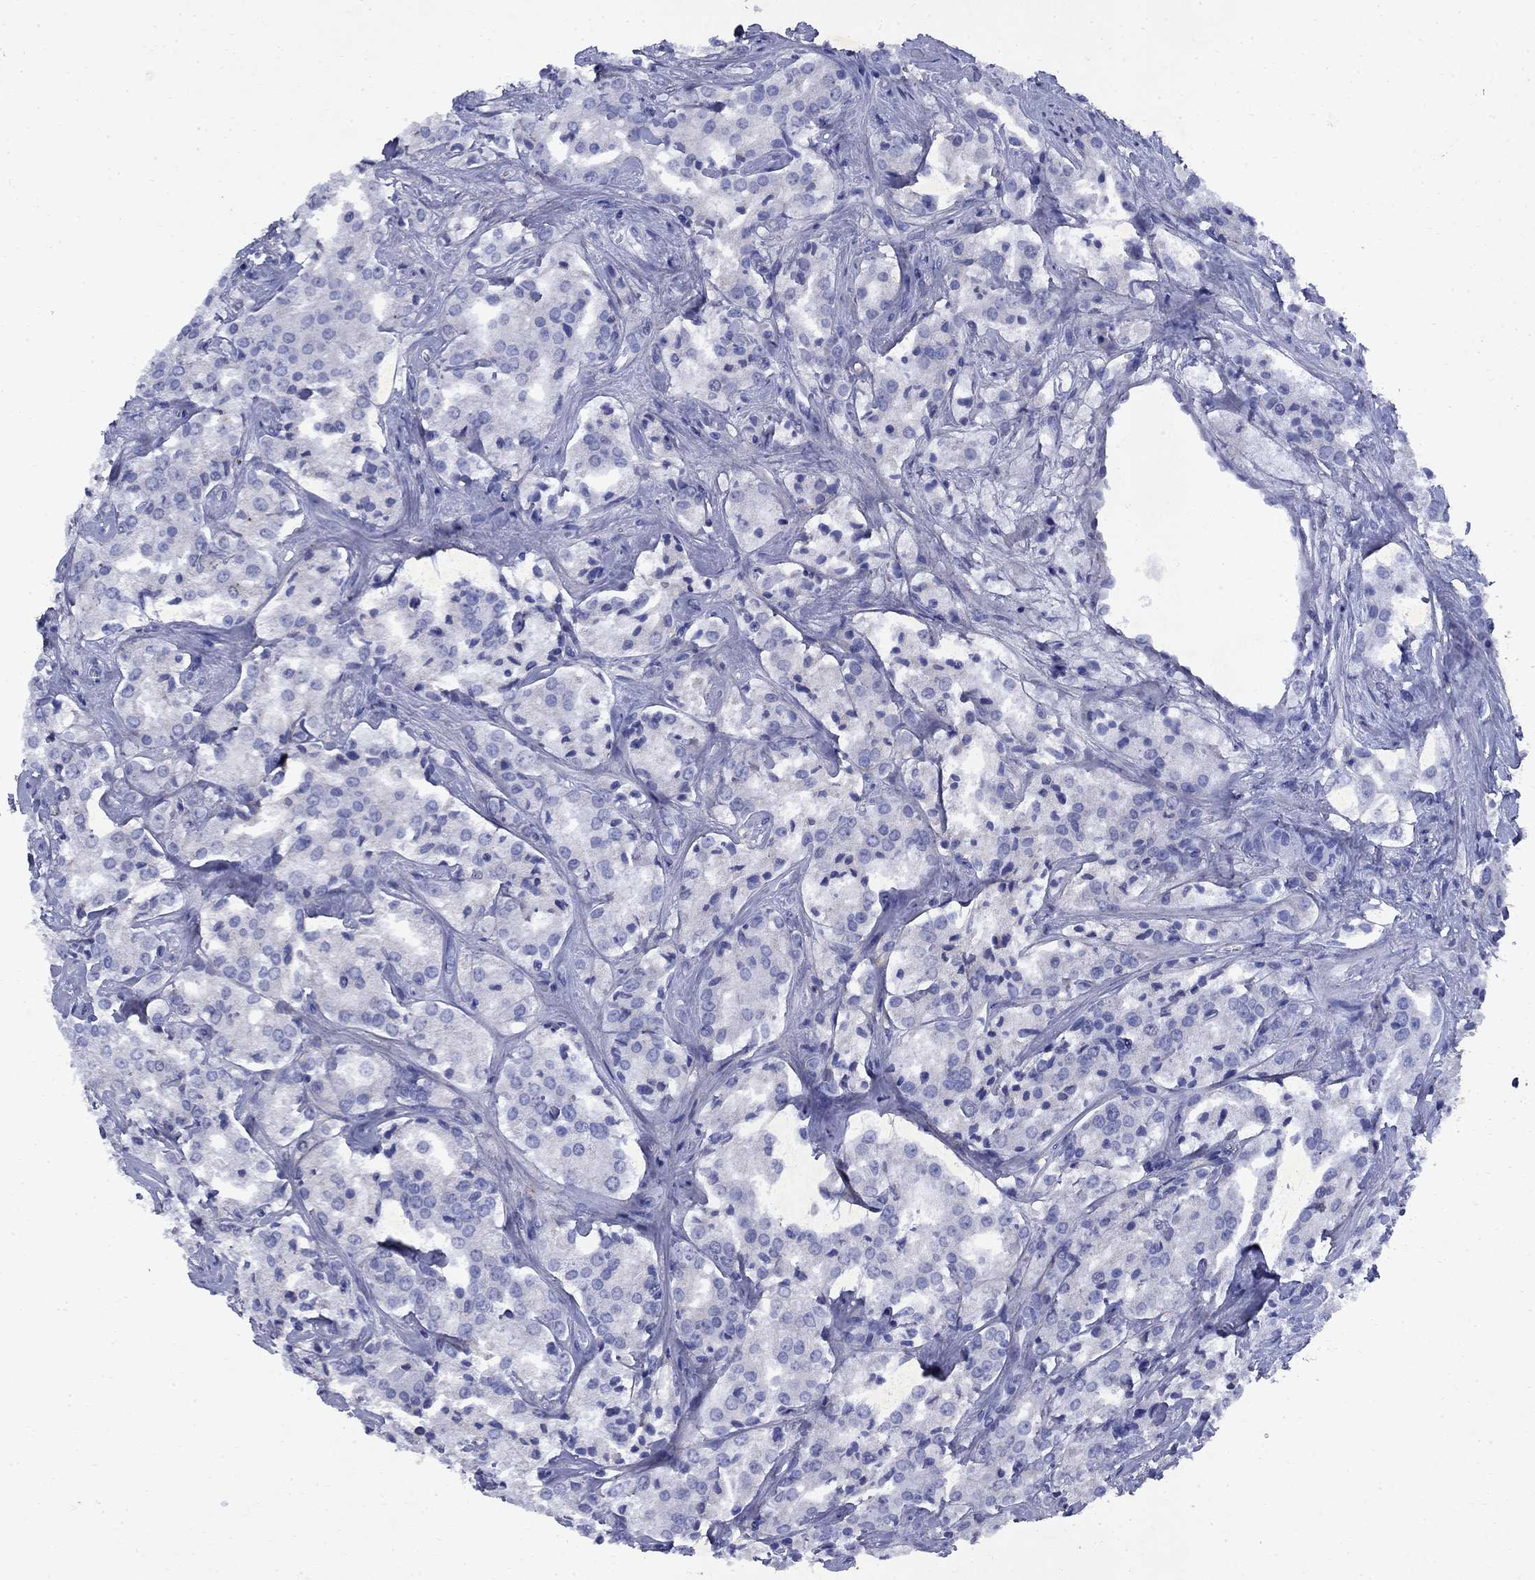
{"staining": {"intensity": "negative", "quantity": "none", "location": "none"}, "tissue": "prostate cancer", "cell_type": "Tumor cells", "image_type": "cancer", "snomed": [{"axis": "morphology", "description": "Adenocarcinoma, NOS"}, {"axis": "topography", "description": "Prostate"}], "caption": "Adenocarcinoma (prostate) was stained to show a protein in brown. There is no significant expression in tumor cells. The staining is performed using DAB (3,3'-diaminobenzidine) brown chromogen with nuclei counter-stained in using hematoxylin.", "gene": "STAB2", "patient": {"sex": "male", "age": 66}}